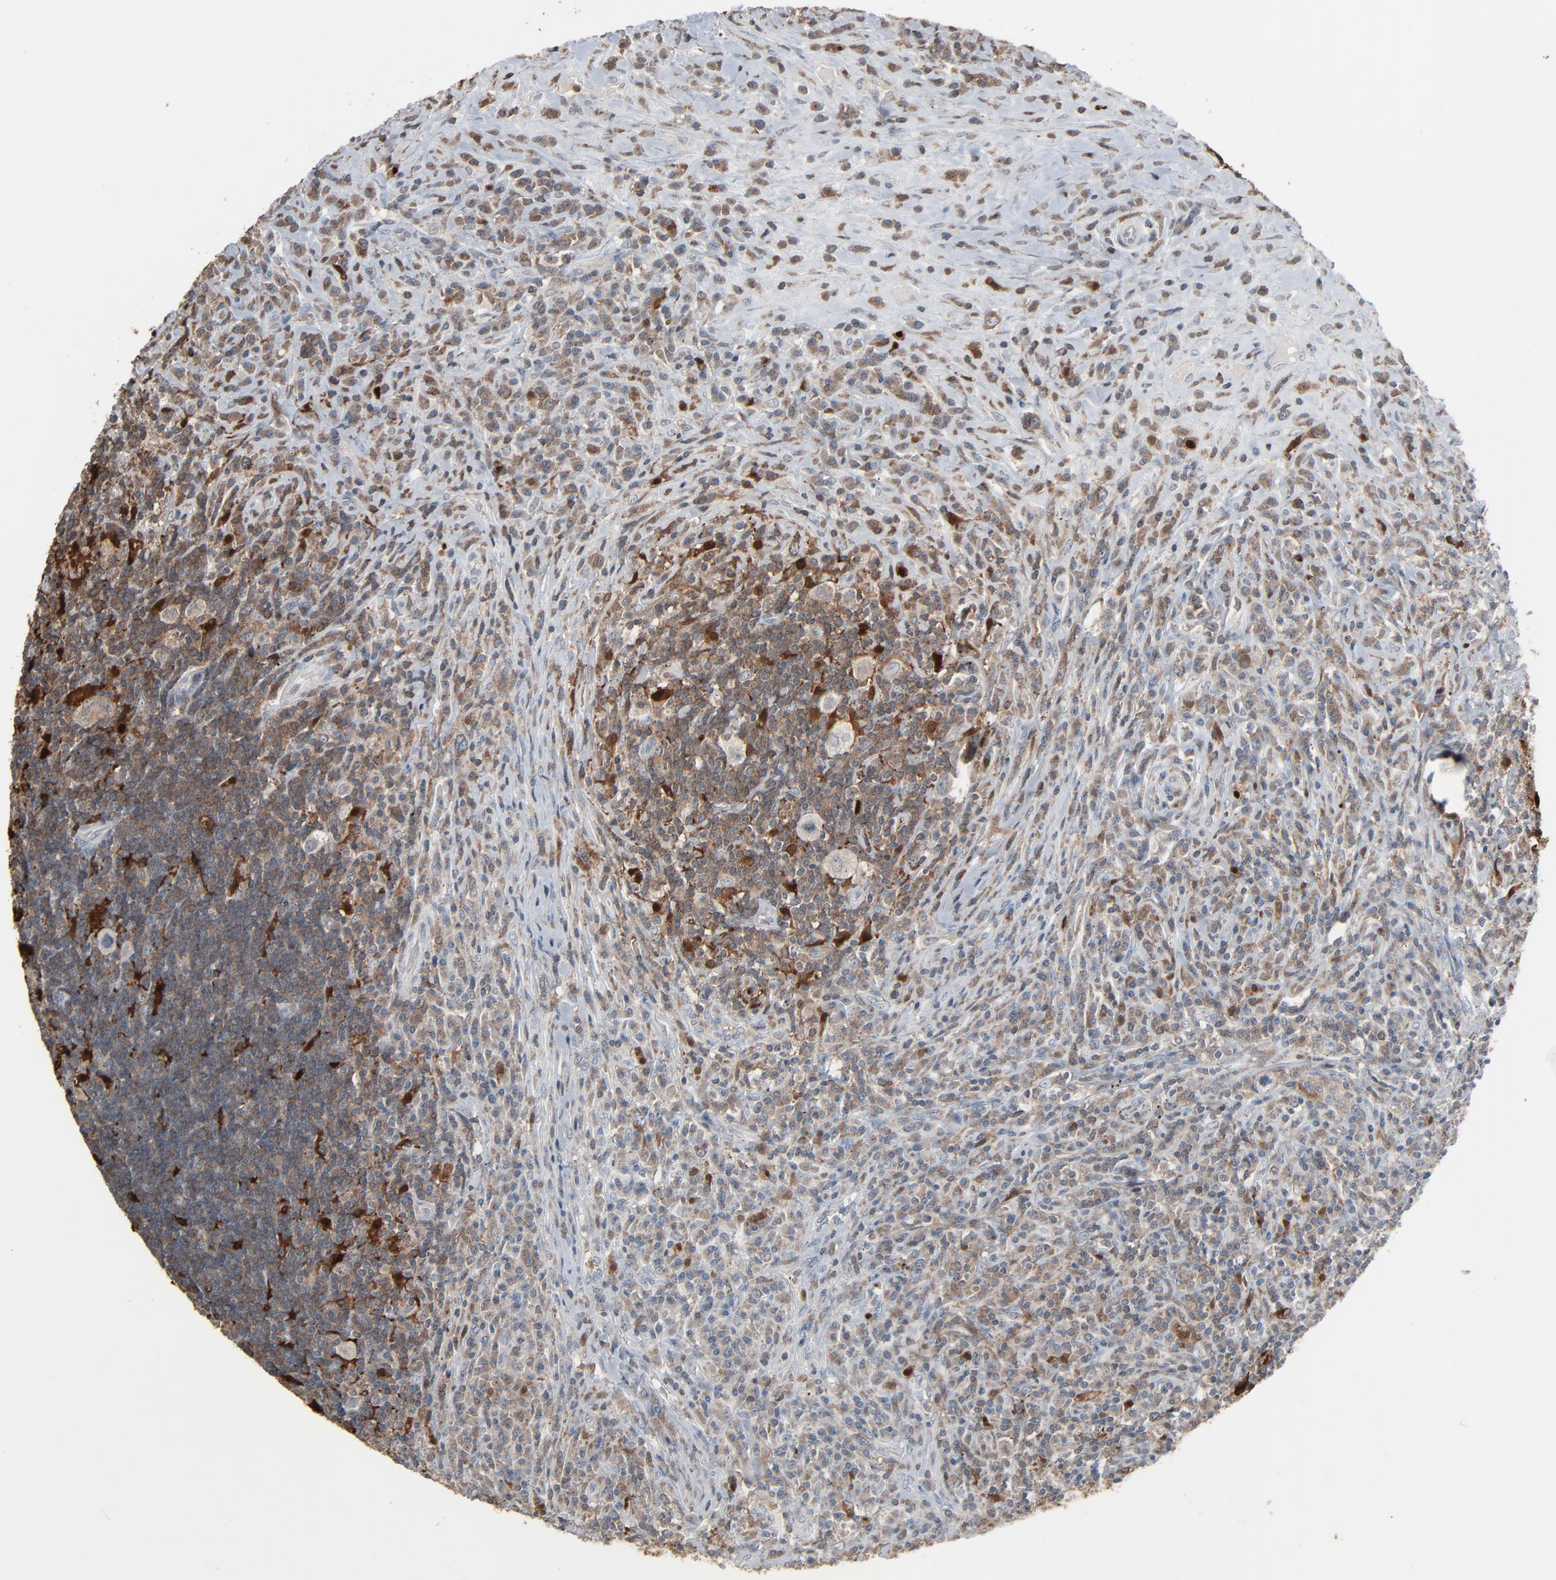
{"staining": {"intensity": "weak", "quantity": ">75%", "location": "cytoplasmic/membranous"}, "tissue": "lymphoma", "cell_type": "Tumor cells", "image_type": "cancer", "snomed": [{"axis": "morphology", "description": "Hodgkin's disease, NOS"}, {"axis": "topography", "description": "Lymph node"}], "caption": "This is an image of immunohistochemistry staining of lymphoma, which shows weak positivity in the cytoplasmic/membranous of tumor cells.", "gene": "DOCK8", "patient": {"sex": "female", "age": 25}}